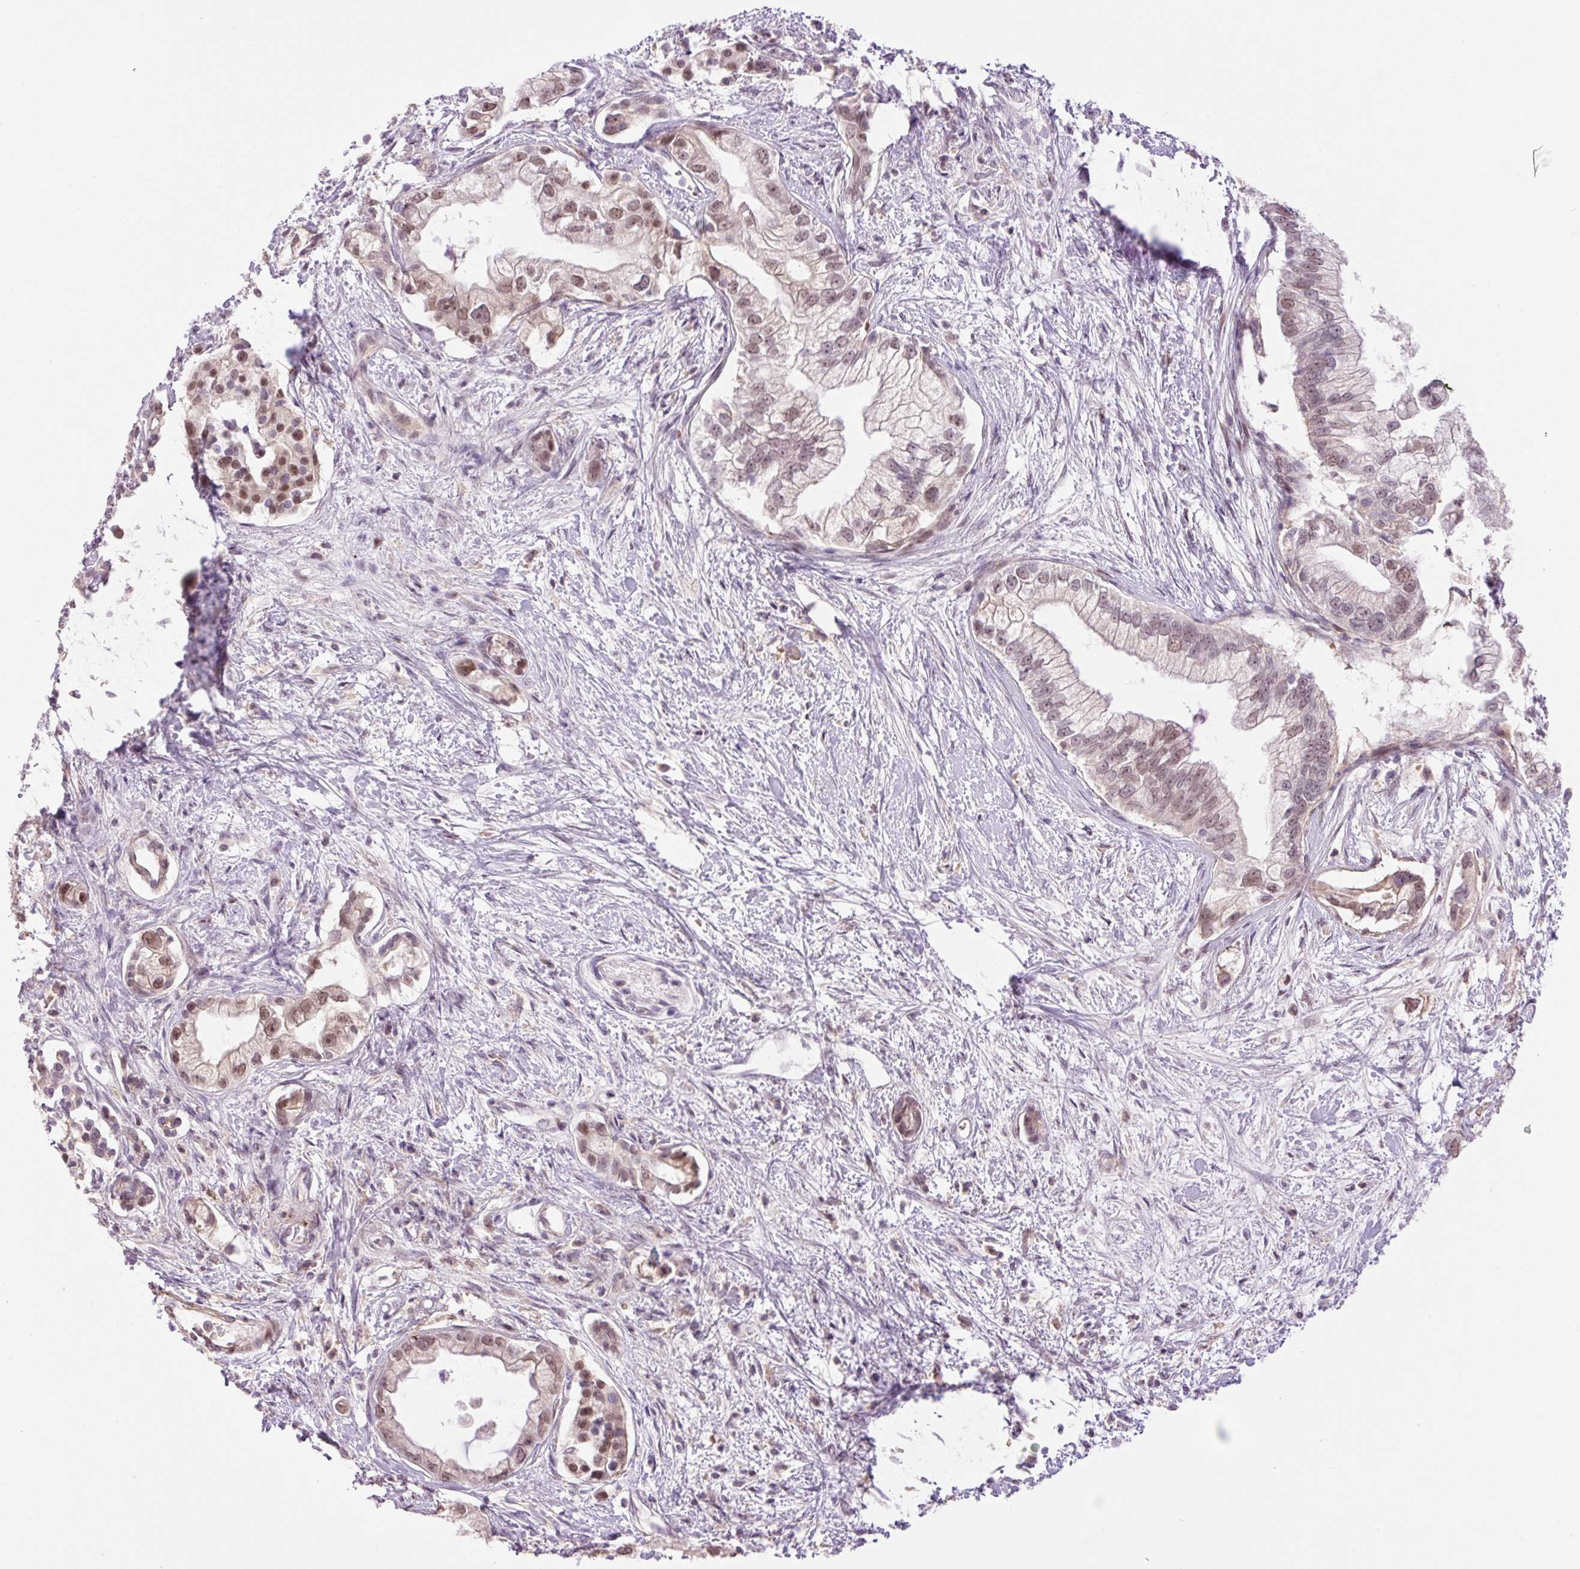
{"staining": {"intensity": "moderate", "quantity": "25%-75%", "location": "nuclear"}, "tissue": "pancreatic cancer", "cell_type": "Tumor cells", "image_type": "cancer", "snomed": [{"axis": "morphology", "description": "Adenocarcinoma, NOS"}, {"axis": "topography", "description": "Pancreas"}], "caption": "Adenocarcinoma (pancreatic) stained with DAB (3,3'-diaminobenzidine) IHC demonstrates medium levels of moderate nuclear staining in about 25%-75% of tumor cells.", "gene": "HNF1A", "patient": {"sex": "male", "age": 70}}